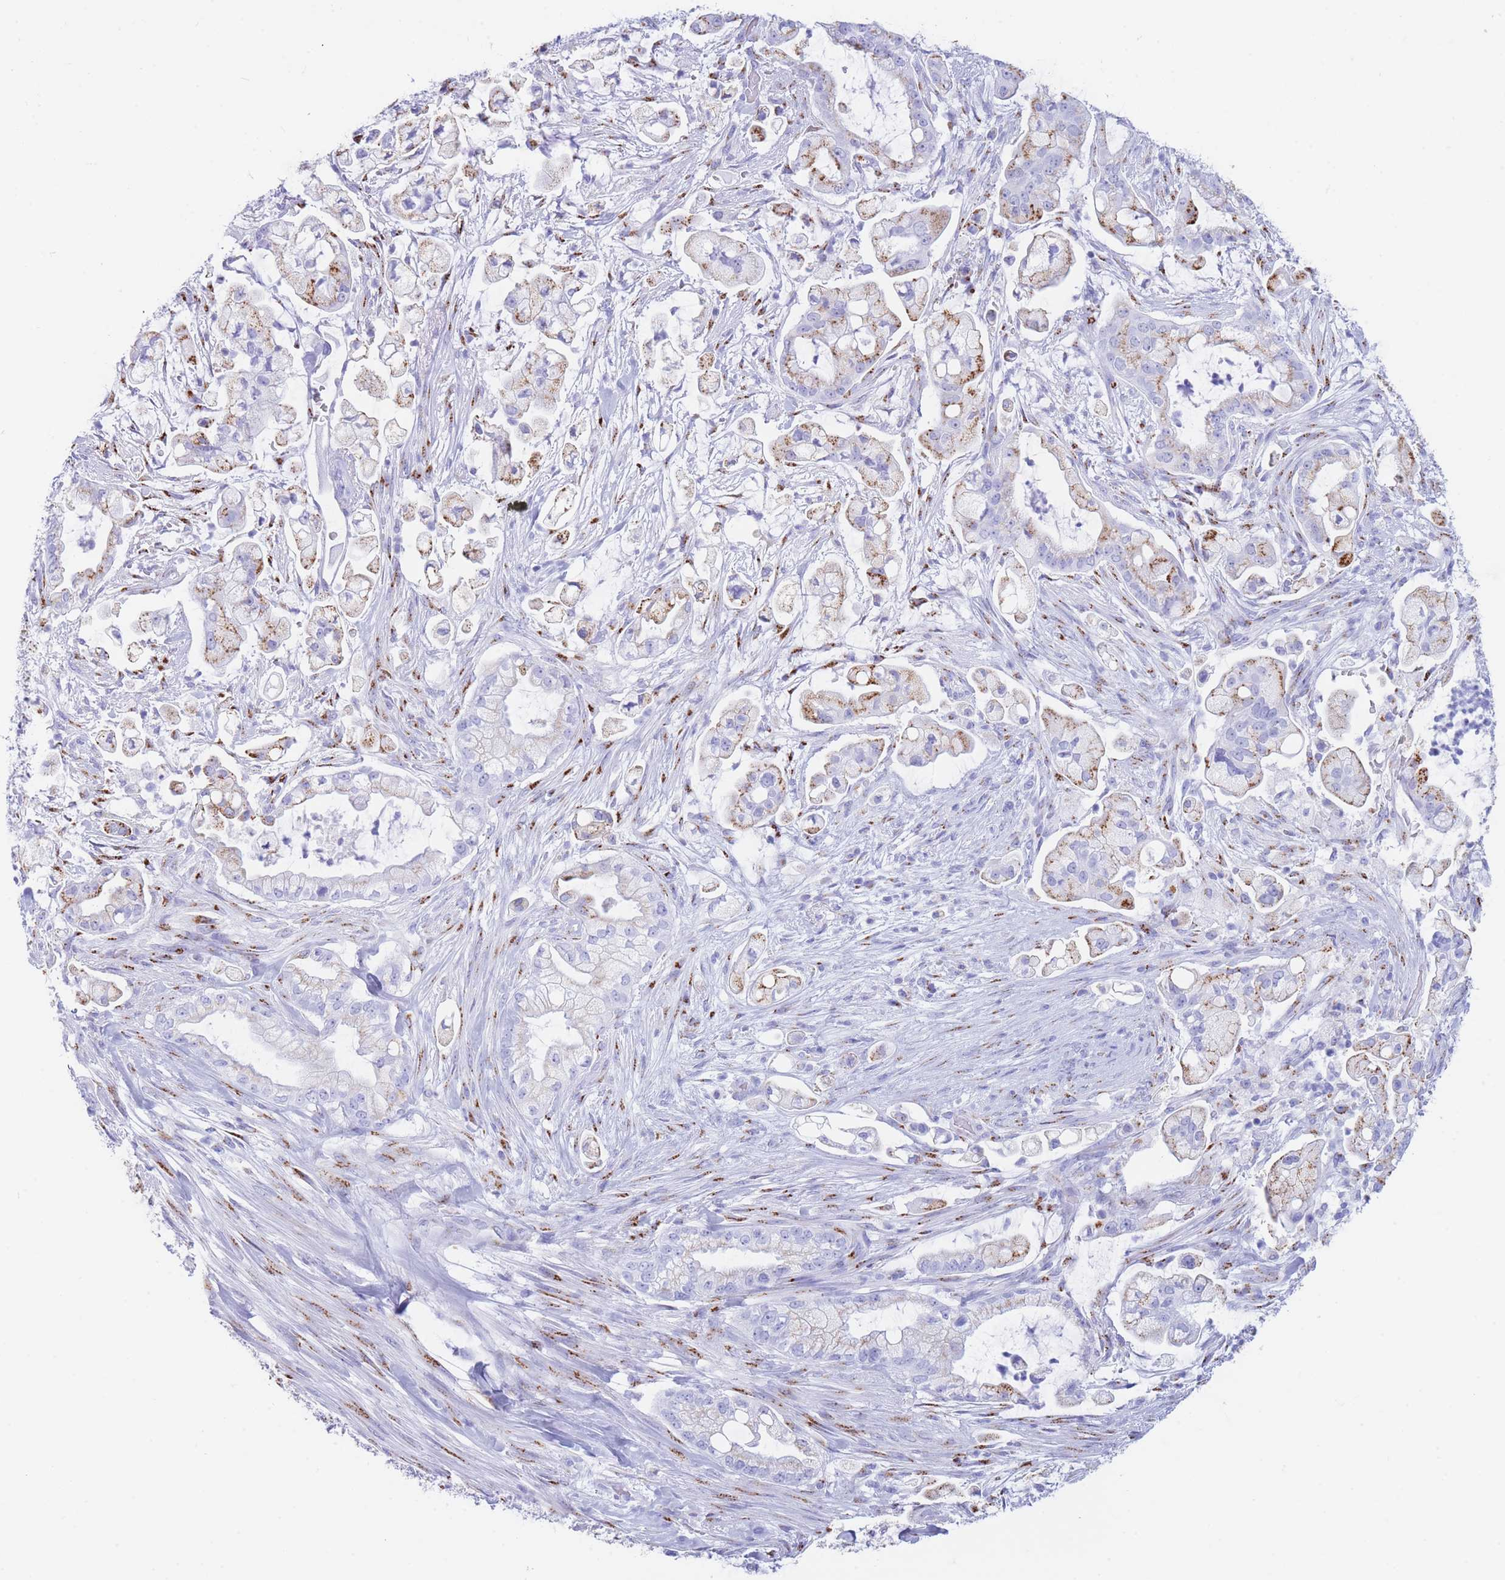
{"staining": {"intensity": "moderate", "quantity": "25%-75%", "location": "cytoplasmic/membranous"}, "tissue": "pancreatic cancer", "cell_type": "Tumor cells", "image_type": "cancer", "snomed": [{"axis": "morphology", "description": "Adenocarcinoma, NOS"}, {"axis": "topography", "description": "Pancreas"}], "caption": "Immunohistochemical staining of human adenocarcinoma (pancreatic) displays medium levels of moderate cytoplasmic/membranous staining in approximately 25%-75% of tumor cells. (DAB IHC with brightfield microscopy, high magnification).", "gene": "FAM3C", "patient": {"sex": "female", "age": 69}}